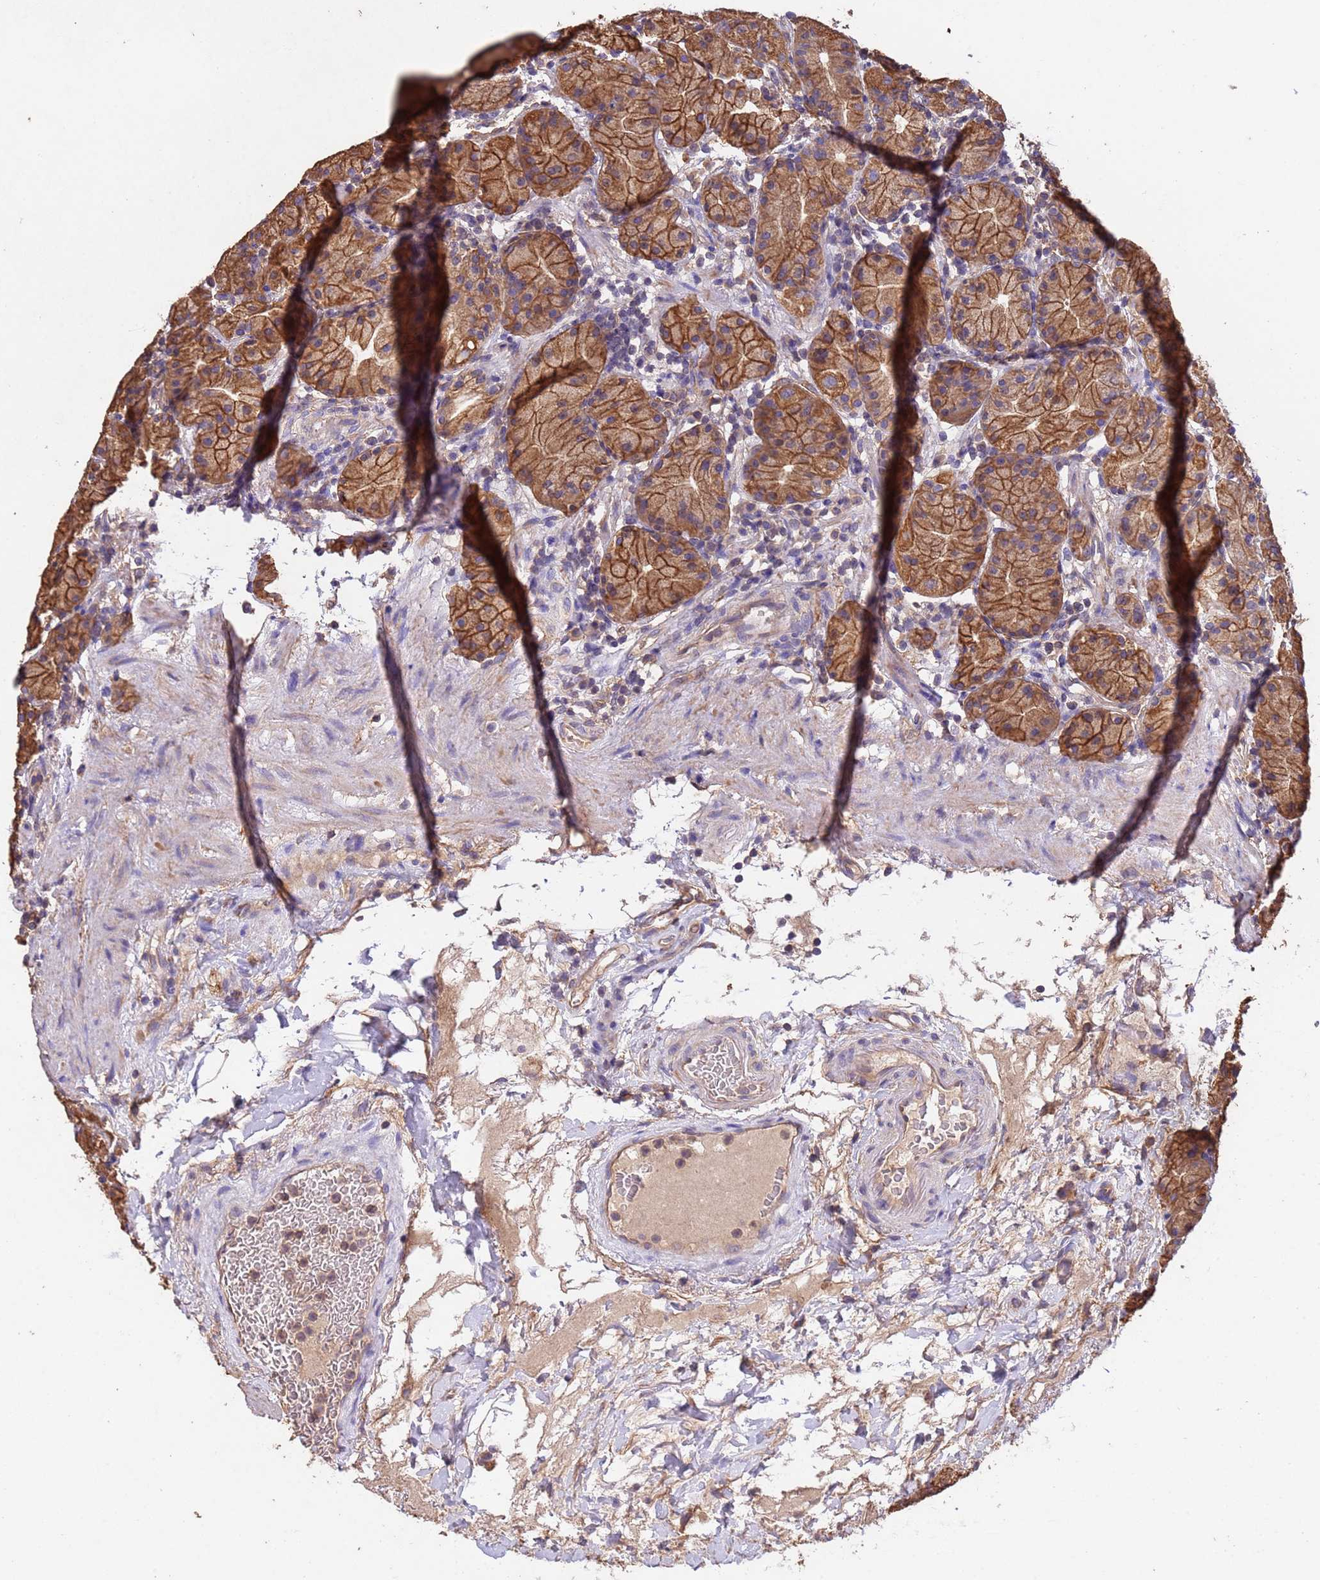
{"staining": {"intensity": "moderate", "quantity": ">75%", "location": "cytoplasmic/membranous"}, "tissue": "stomach", "cell_type": "Glandular cells", "image_type": "normal", "snomed": [{"axis": "morphology", "description": "Normal tissue, NOS"}, {"axis": "topography", "description": "Stomach"}], "caption": "Immunohistochemical staining of unremarkable stomach demonstrates medium levels of moderate cytoplasmic/membranous staining in approximately >75% of glandular cells.", "gene": "MTX3", "patient": {"sex": "female", "age": 79}}